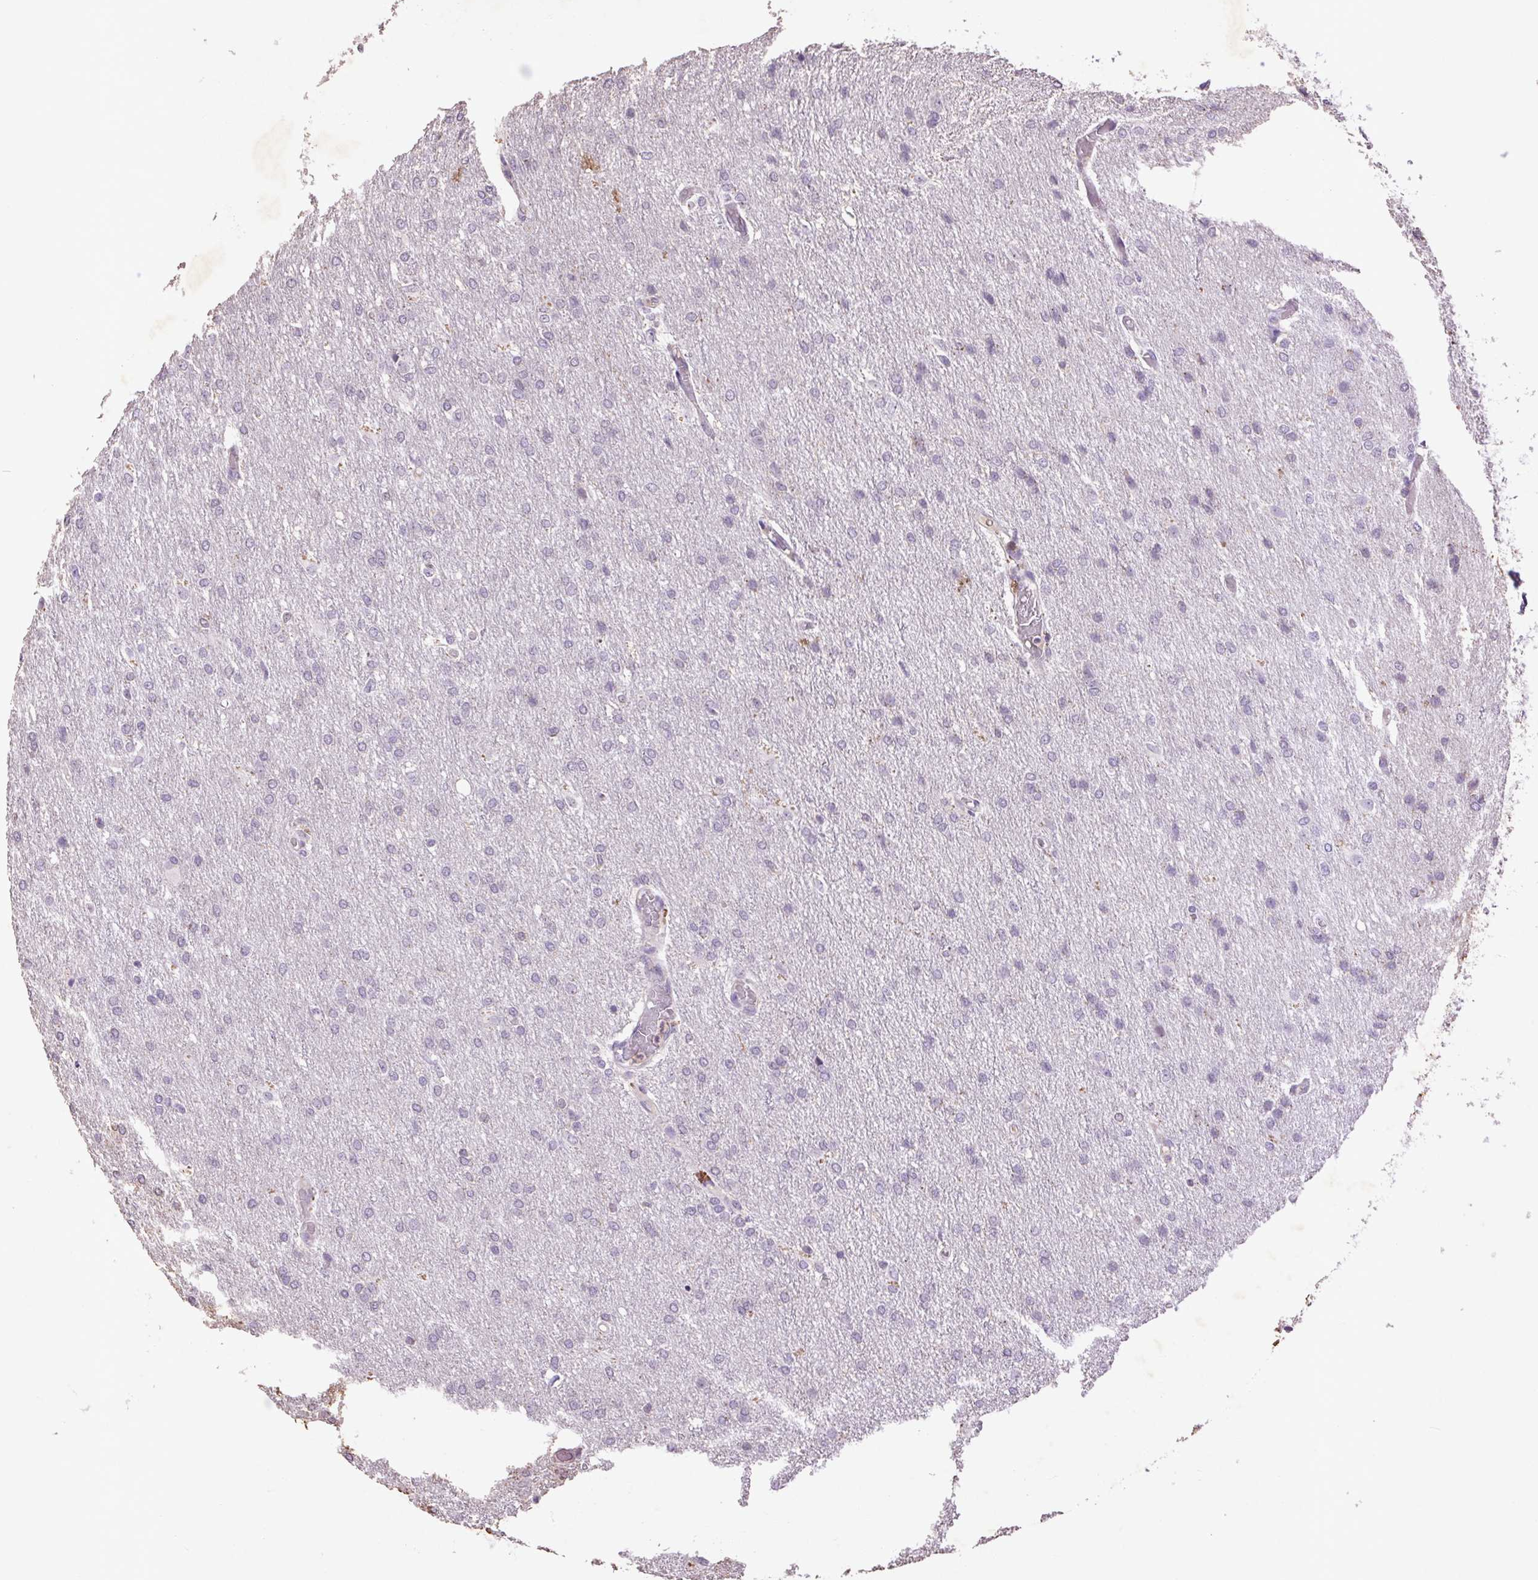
{"staining": {"intensity": "weak", "quantity": "<25%", "location": "cytoplasmic/membranous"}, "tissue": "glioma", "cell_type": "Tumor cells", "image_type": "cancer", "snomed": [{"axis": "morphology", "description": "Glioma, malignant, High grade"}, {"axis": "topography", "description": "Brain"}], "caption": "DAB (3,3'-diaminobenzidine) immunohistochemical staining of human malignant high-grade glioma demonstrates no significant expression in tumor cells.", "gene": "FNDC7", "patient": {"sex": "male", "age": 68}}